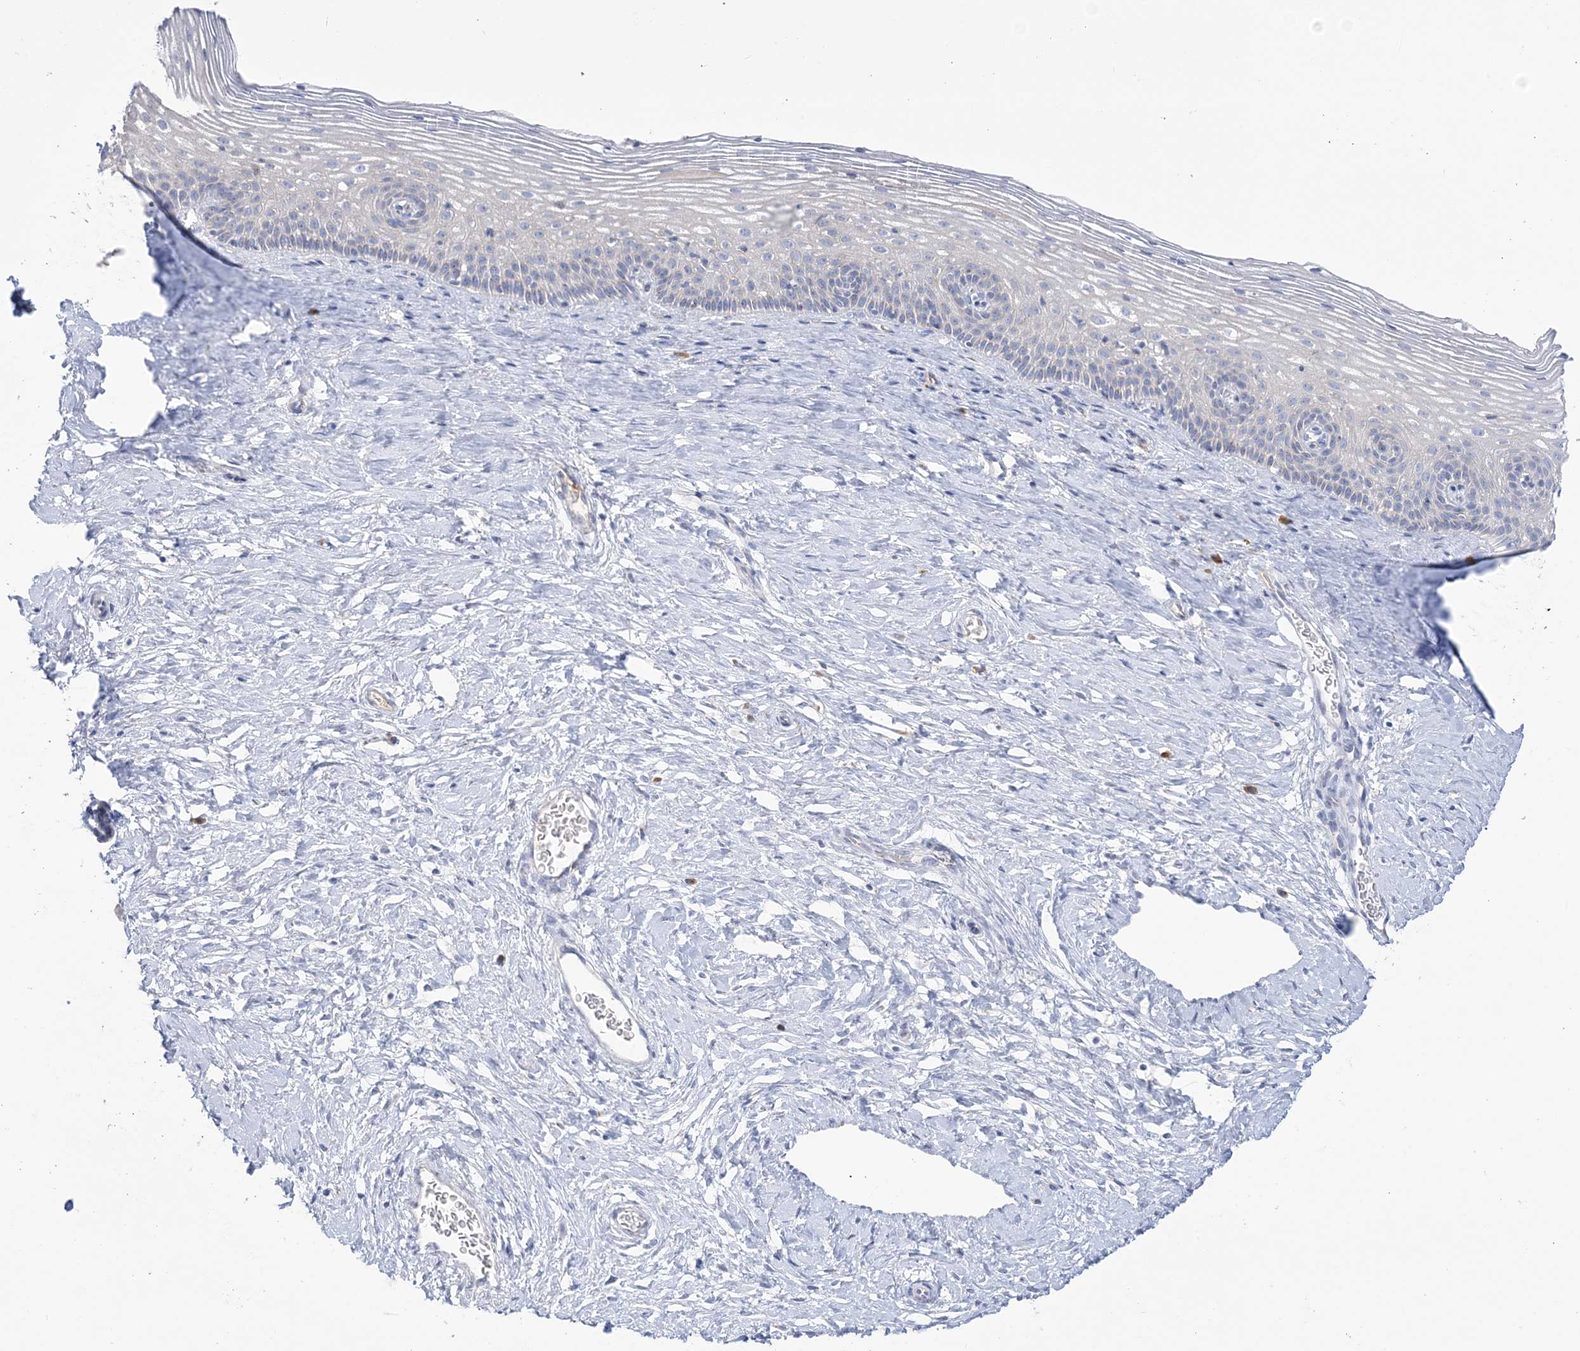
{"staining": {"intensity": "negative", "quantity": "none", "location": "none"}, "tissue": "cervix", "cell_type": "Glandular cells", "image_type": "normal", "snomed": [{"axis": "morphology", "description": "Normal tissue, NOS"}, {"axis": "topography", "description": "Cervix"}], "caption": "An image of cervix stained for a protein reveals no brown staining in glandular cells.", "gene": "SEMA3D", "patient": {"sex": "female", "age": 33}}